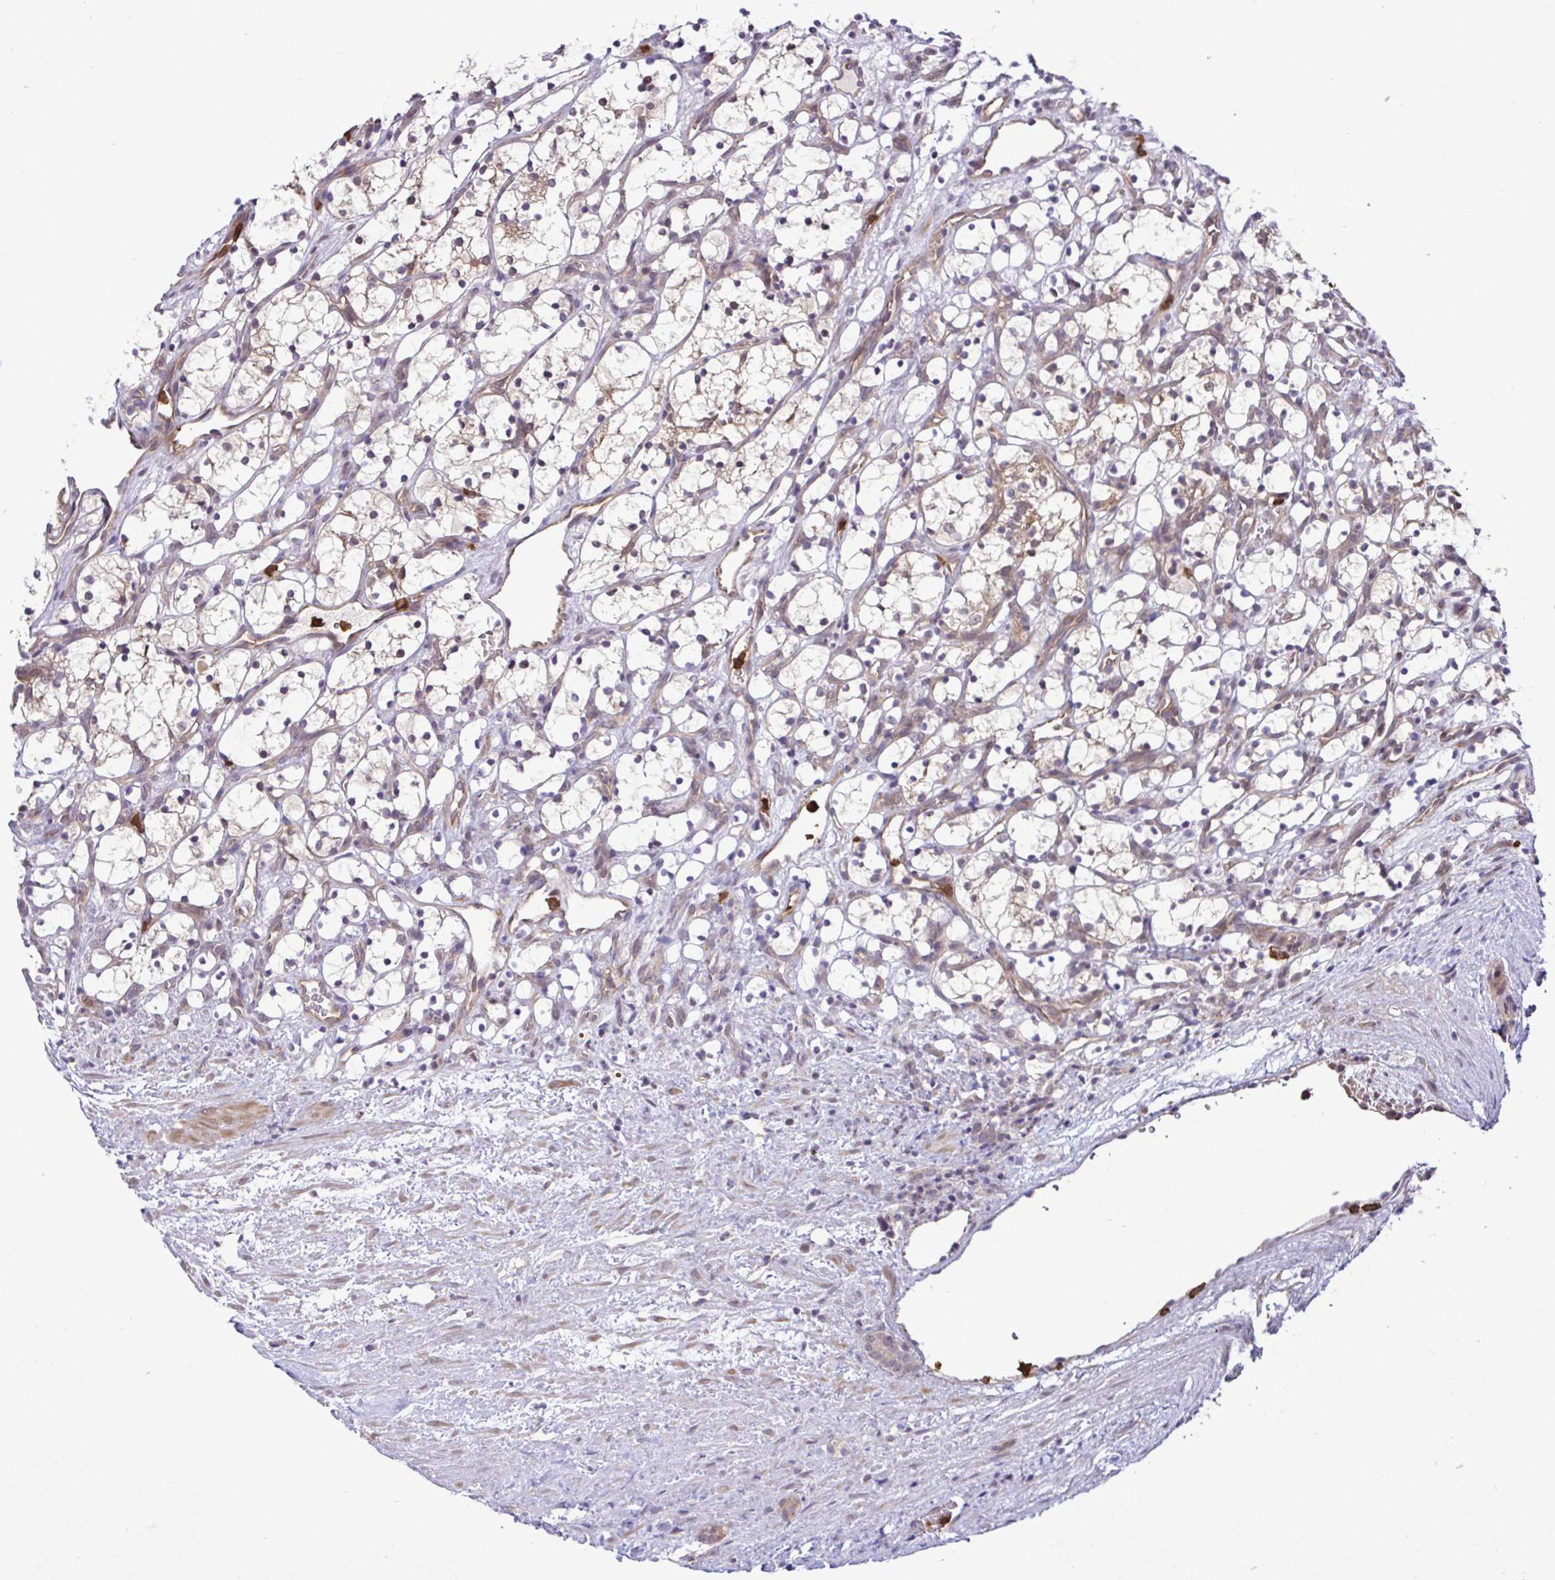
{"staining": {"intensity": "negative", "quantity": "none", "location": "none"}, "tissue": "renal cancer", "cell_type": "Tumor cells", "image_type": "cancer", "snomed": [{"axis": "morphology", "description": "Adenocarcinoma, NOS"}, {"axis": "topography", "description": "Kidney"}], "caption": "IHC of human renal cancer reveals no expression in tumor cells.", "gene": "CMPK1", "patient": {"sex": "female", "age": 69}}